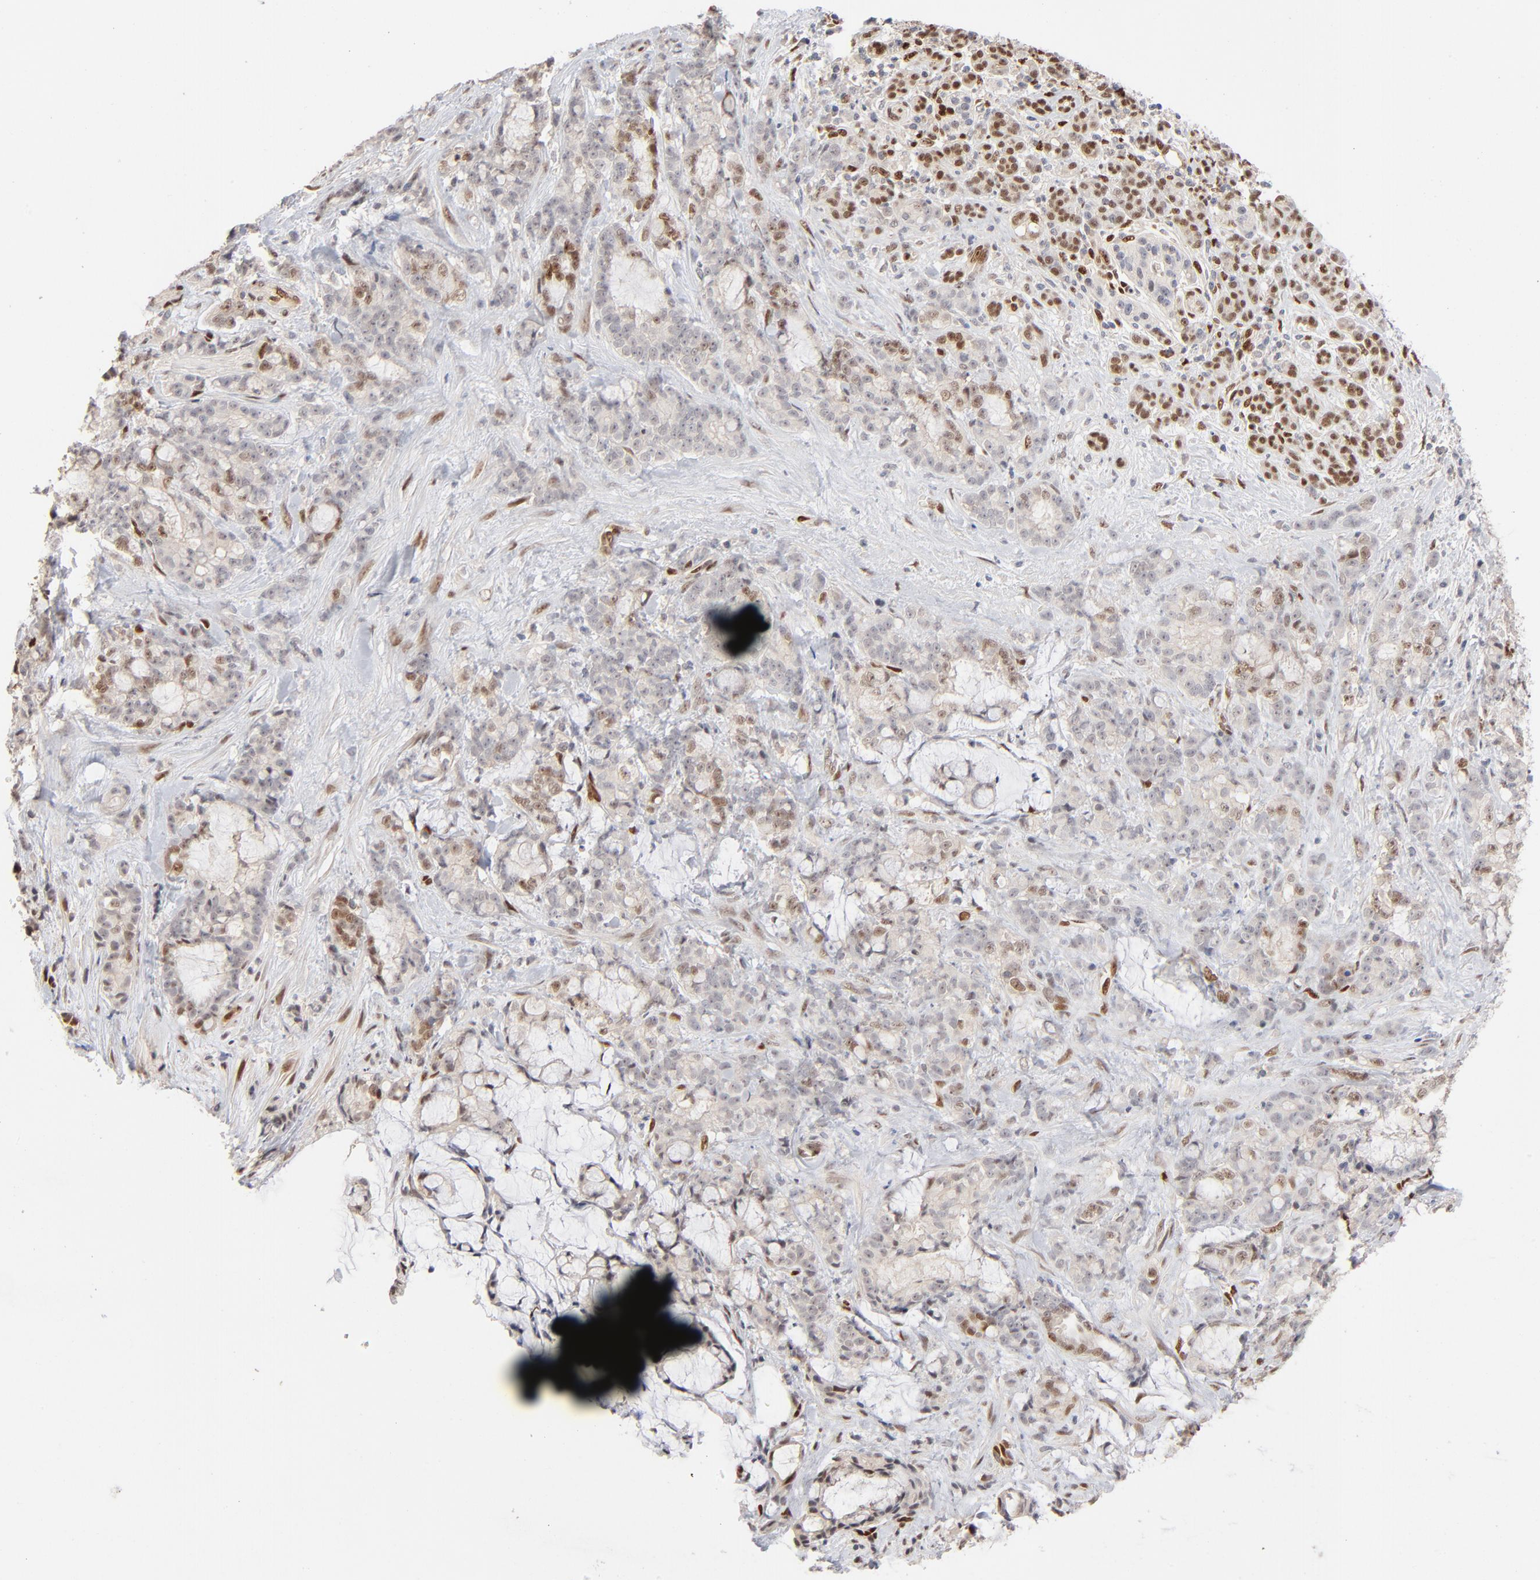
{"staining": {"intensity": "weak", "quantity": "<25%", "location": "nuclear"}, "tissue": "pancreatic cancer", "cell_type": "Tumor cells", "image_type": "cancer", "snomed": [{"axis": "morphology", "description": "Adenocarcinoma, NOS"}, {"axis": "topography", "description": "Pancreas"}], "caption": "A high-resolution image shows immunohistochemistry (IHC) staining of pancreatic adenocarcinoma, which shows no significant positivity in tumor cells.", "gene": "NFIB", "patient": {"sex": "female", "age": 73}}